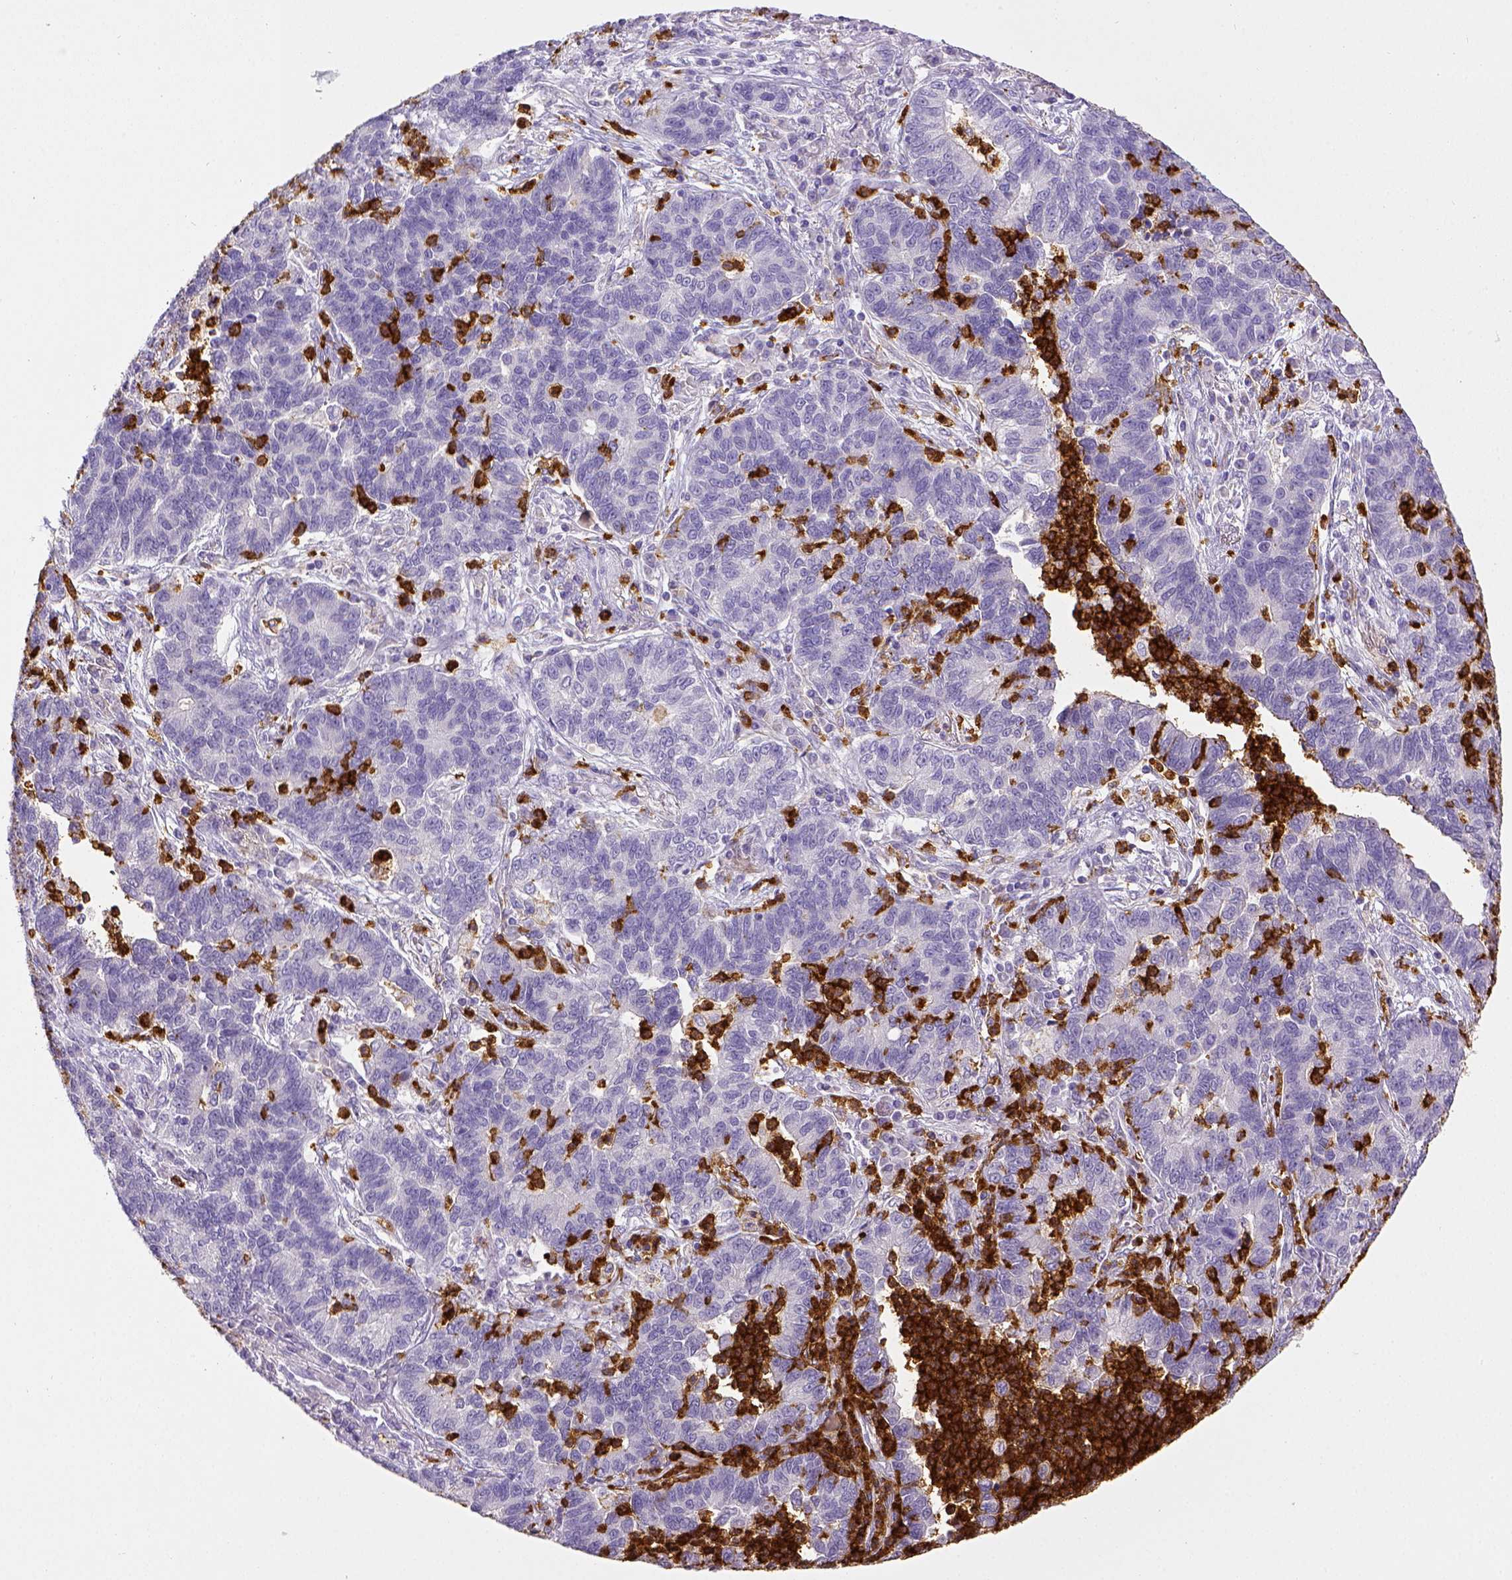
{"staining": {"intensity": "negative", "quantity": "none", "location": "none"}, "tissue": "lung cancer", "cell_type": "Tumor cells", "image_type": "cancer", "snomed": [{"axis": "morphology", "description": "Adenocarcinoma, NOS"}, {"axis": "topography", "description": "Lung"}], "caption": "IHC image of neoplastic tissue: human lung cancer (adenocarcinoma) stained with DAB exhibits no significant protein positivity in tumor cells. The staining was performed using DAB to visualize the protein expression in brown, while the nuclei were stained in blue with hematoxylin (Magnification: 20x).", "gene": "ITGAM", "patient": {"sex": "female", "age": 57}}